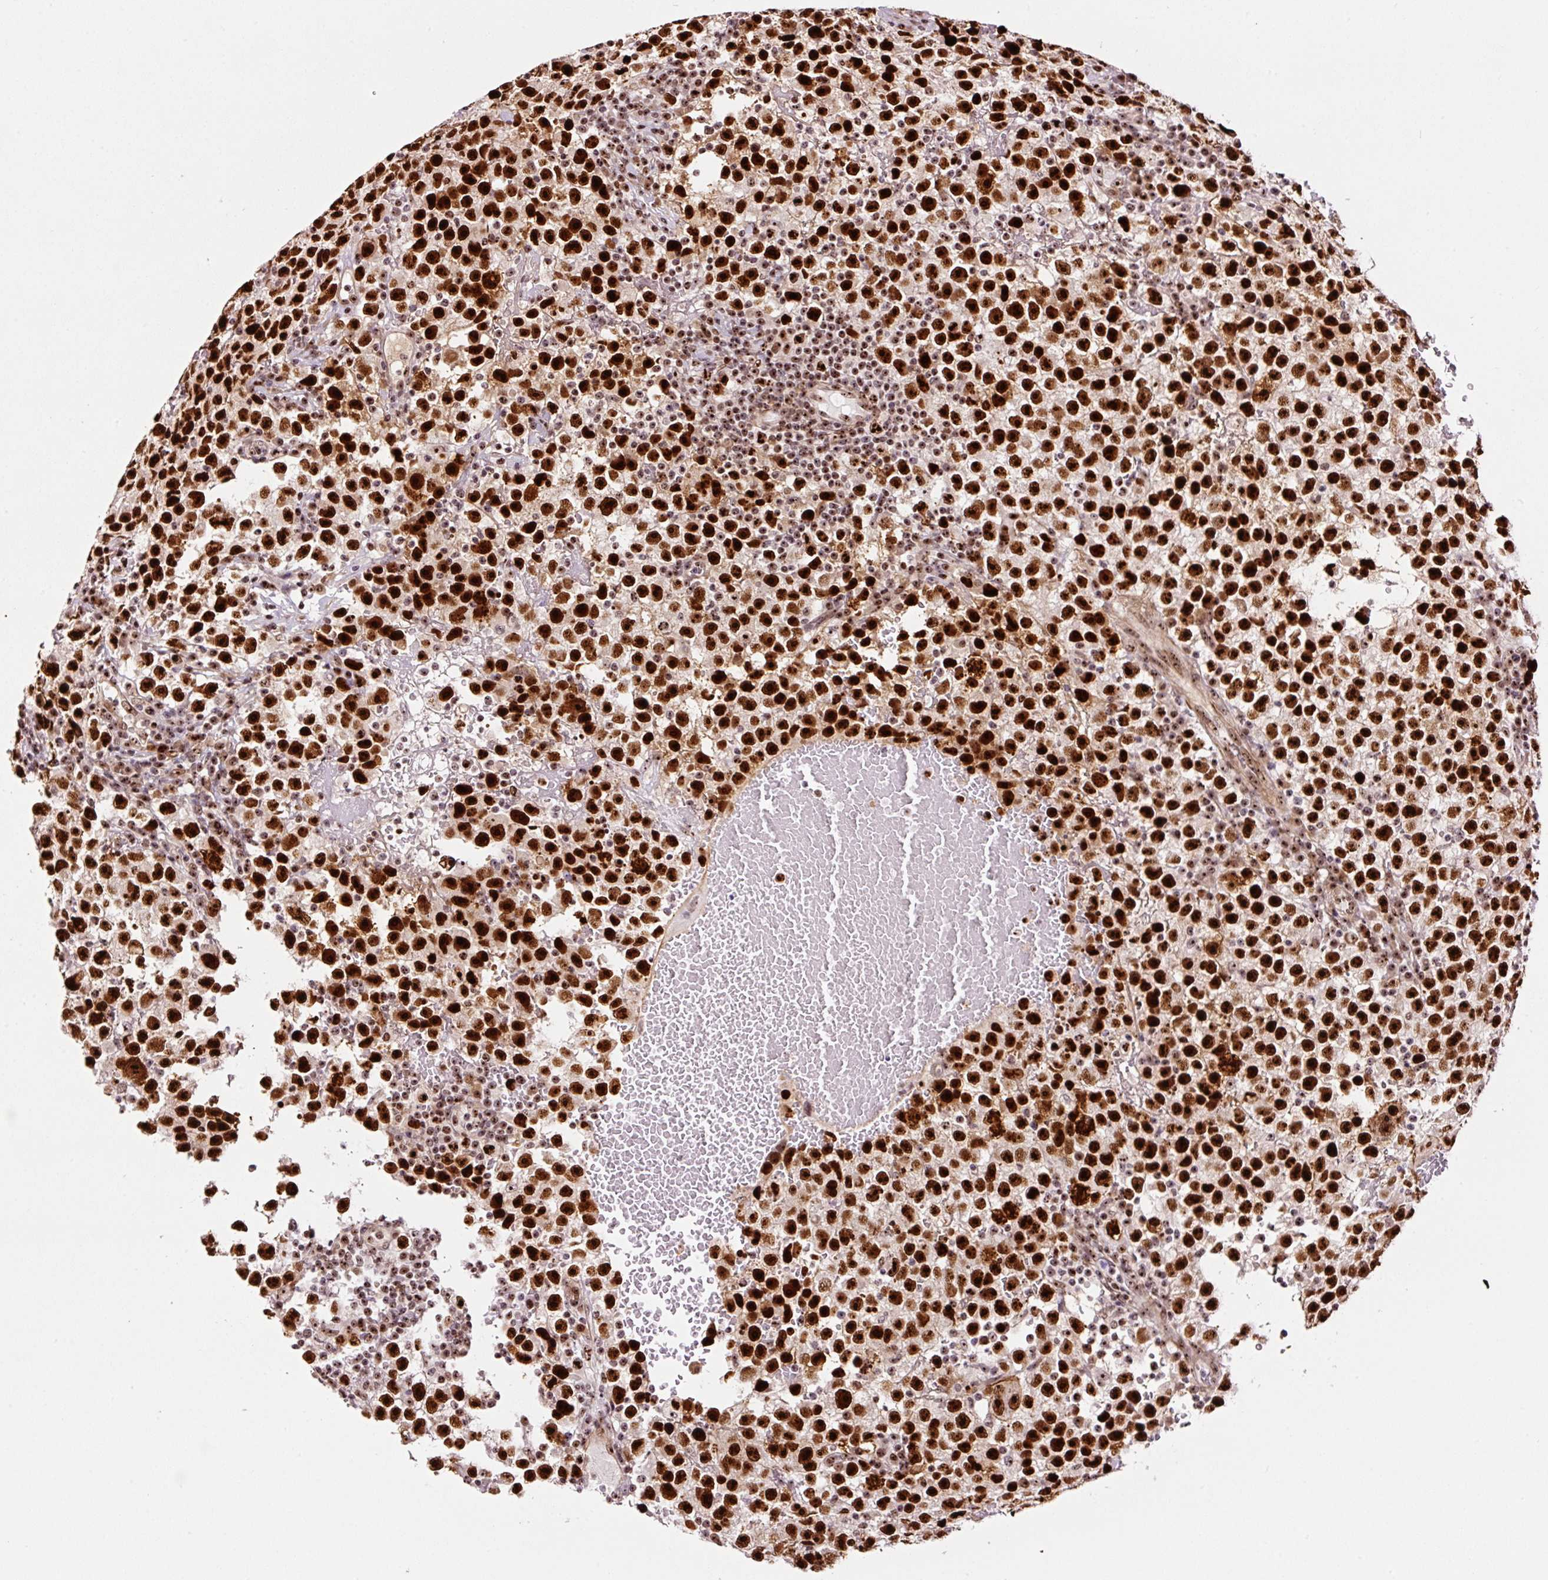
{"staining": {"intensity": "strong", "quantity": ">75%", "location": "nuclear"}, "tissue": "testis cancer", "cell_type": "Tumor cells", "image_type": "cancer", "snomed": [{"axis": "morphology", "description": "Seminoma, NOS"}, {"axis": "topography", "description": "Testis"}], "caption": "An IHC micrograph of neoplastic tissue is shown. Protein staining in brown highlights strong nuclear positivity in testis seminoma within tumor cells. The staining was performed using DAB (3,3'-diaminobenzidine), with brown indicating positive protein expression. Nuclei are stained blue with hematoxylin.", "gene": "GNL3", "patient": {"sex": "male", "age": 22}}